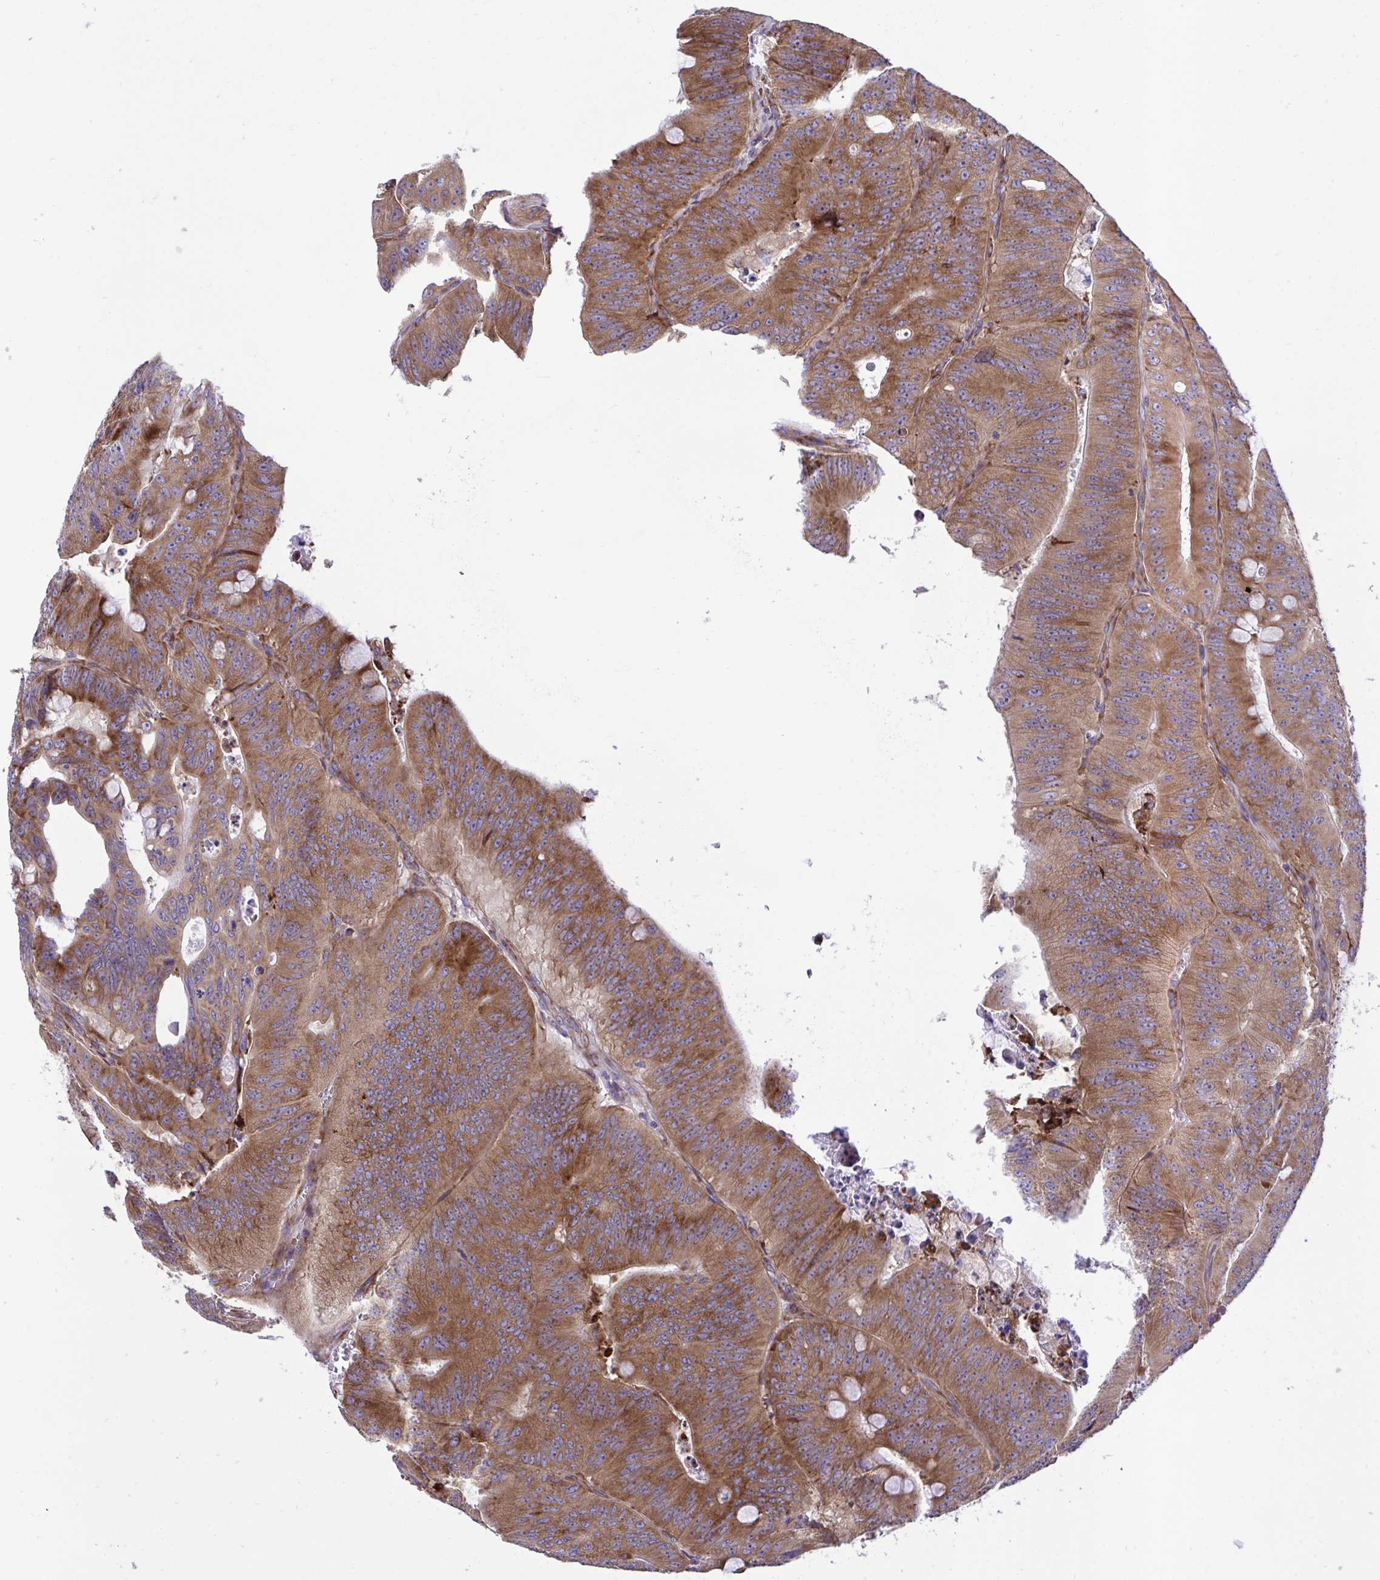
{"staining": {"intensity": "moderate", "quantity": ">75%", "location": "cytoplasmic/membranous"}, "tissue": "colorectal cancer", "cell_type": "Tumor cells", "image_type": "cancer", "snomed": [{"axis": "morphology", "description": "Adenocarcinoma, NOS"}, {"axis": "topography", "description": "Colon"}], "caption": "Immunohistochemistry (IHC) (DAB (3,3'-diaminobenzidine)) staining of adenocarcinoma (colorectal) shows moderate cytoplasmic/membranous protein positivity in approximately >75% of tumor cells.", "gene": "RPS15", "patient": {"sex": "male", "age": 62}}